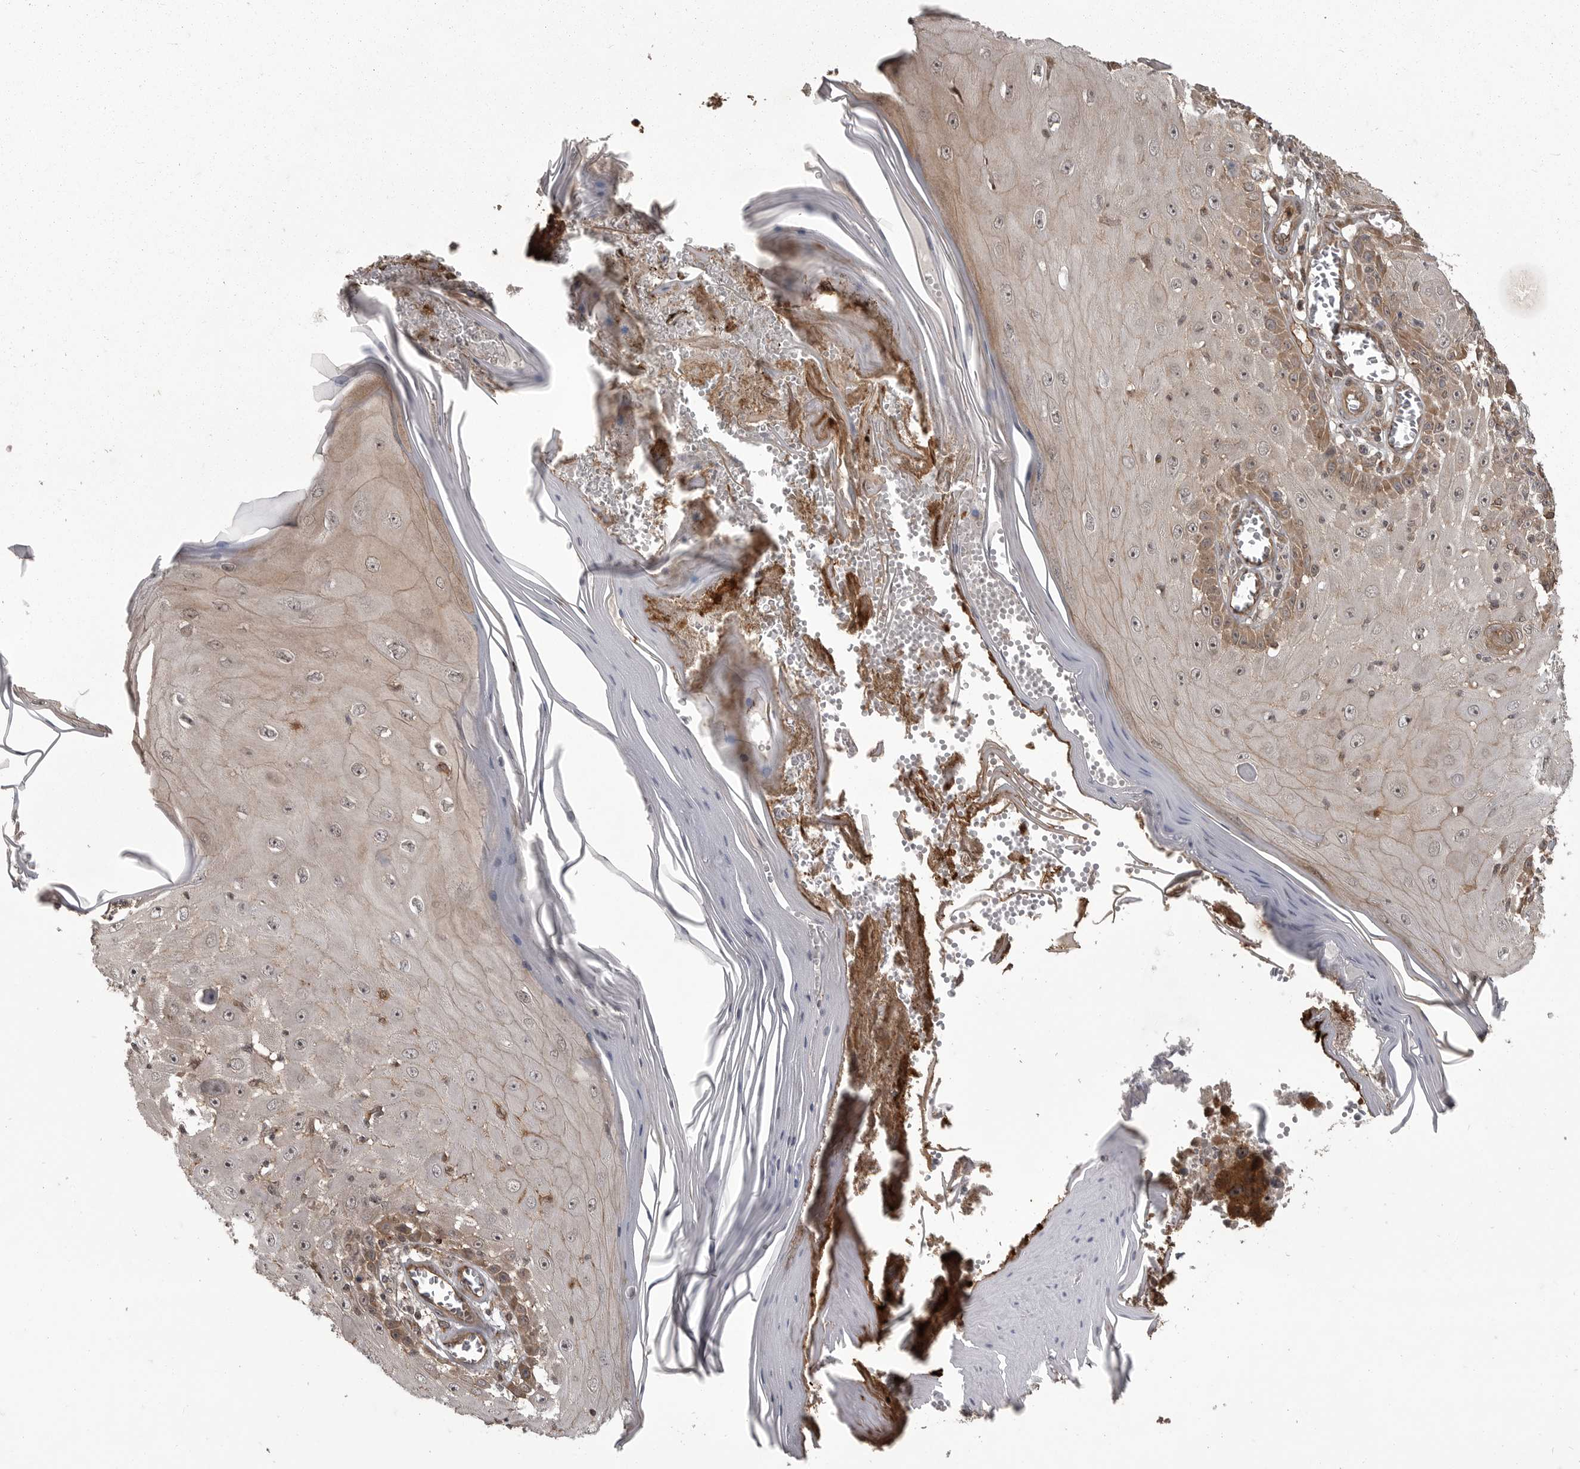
{"staining": {"intensity": "moderate", "quantity": "25%-75%", "location": "cytoplasmic/membranous"}, "tissue": "skin cancer", "cell_type": "Tumor cells", "image_type": "cancer", "snomed": [{"axis": "morphology", "description": "Squamous cell carcinoma, NOS"}, {"axis": "topography", "description": "Skin"}], "caption": "High-magnification brightfield microscopy of skin squamous cell carcinoma stained with DAB (3,3'-diaminobenzidine) (brown) and counterstained with hematoxylin (blue). tumor cells exhibit moderate cytoplasmic/membranous expression is identified in about25%-75% of cells.", "gene": "DNAJC8", "patient": {"sex": "female", "age": 73}}